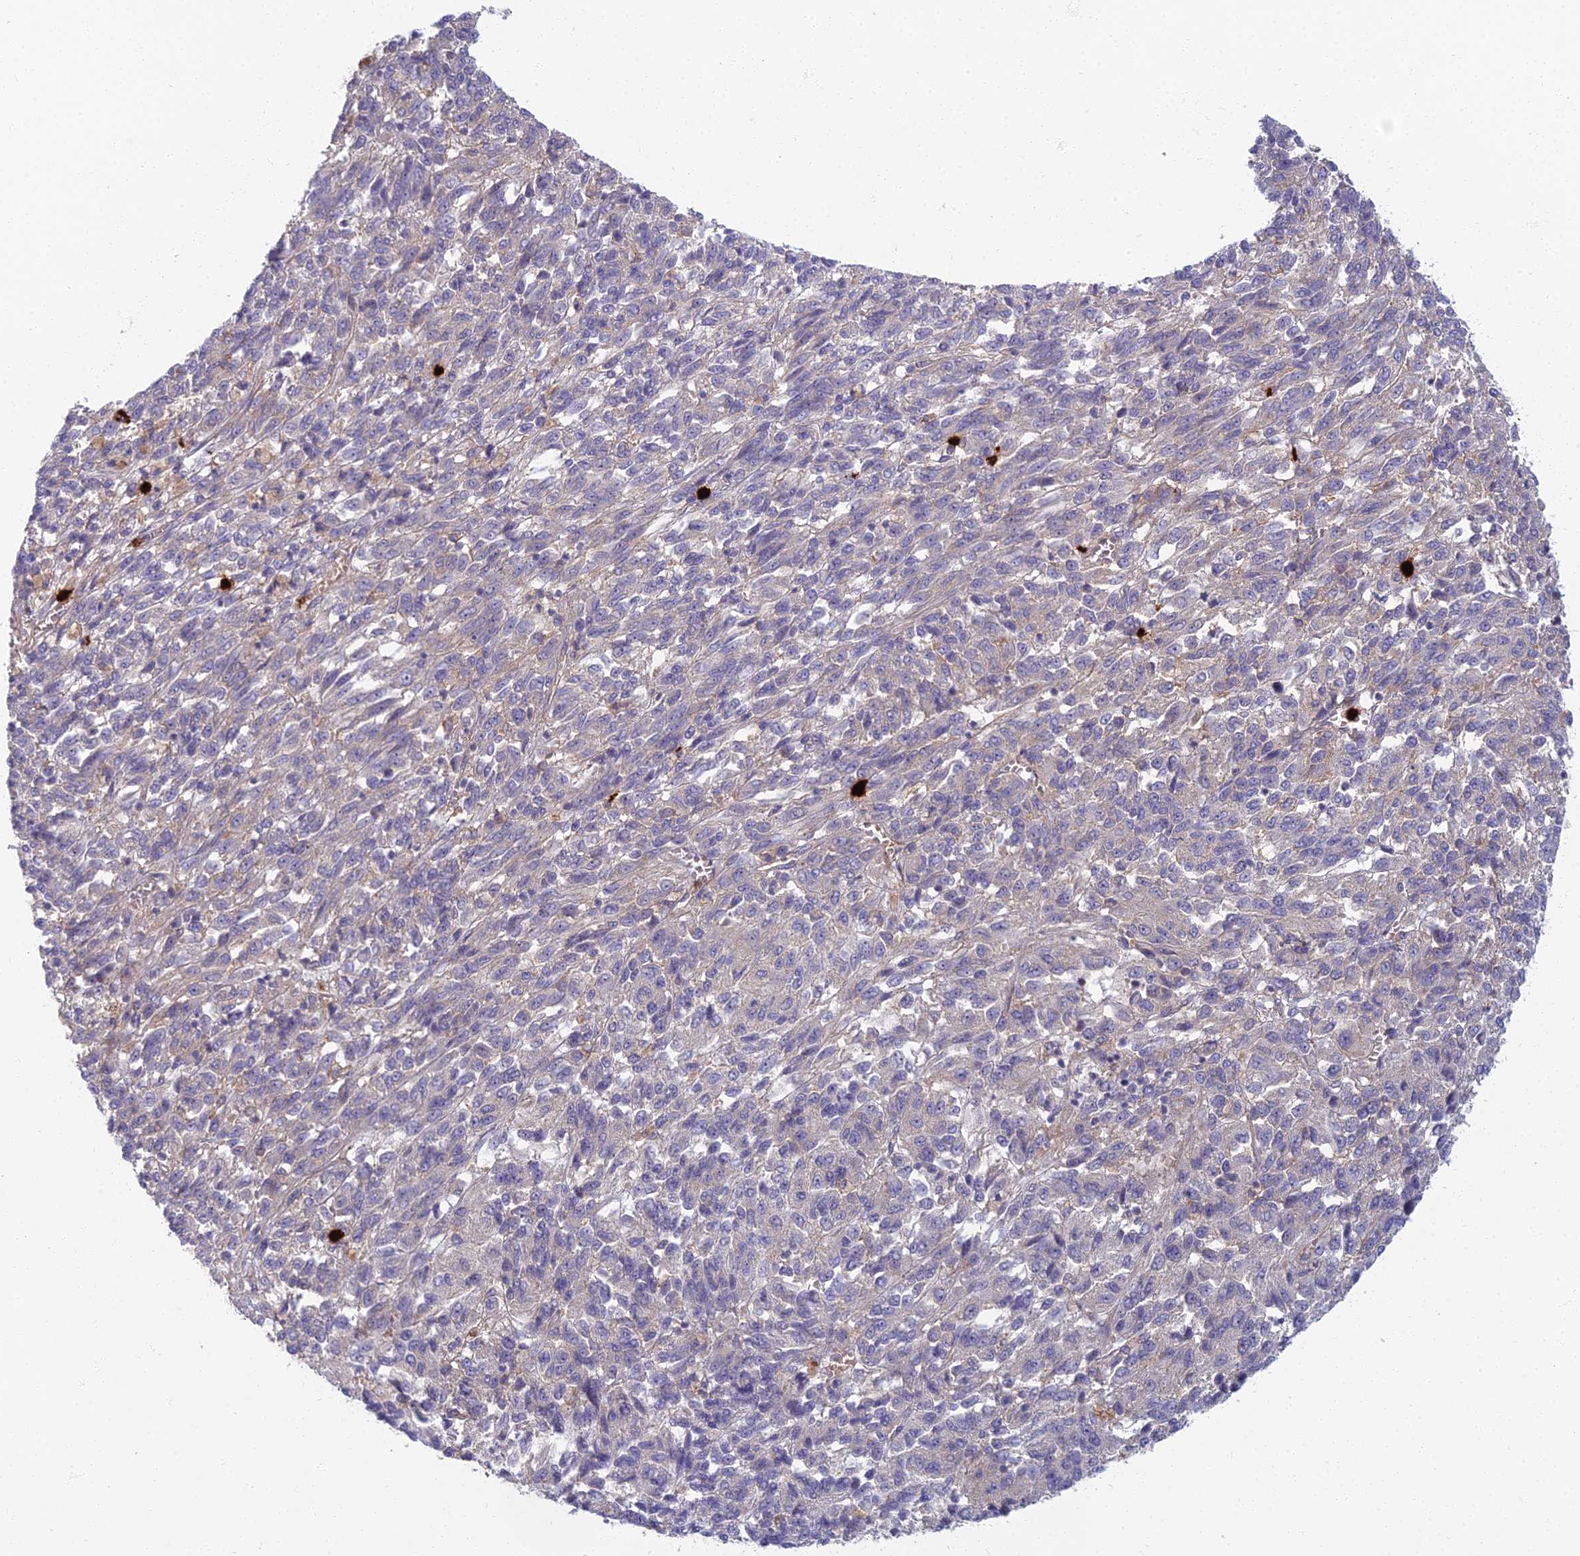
{"staining": {"intensity": "negative", "quantity": "none", "location": "none"}, "tissue": "melanoma", "cell_type": "Tumor cells", "image_type": "cancer", "snomed": [{"axis": "morphology", "description": "Malignant melanoma, Metastatic site"}, {"axis": "topography", "description": "Lung"}], "caption": "This is an immunohistochemistry micrograph of human melanoma. There is no expression in tumor cells.", "gene": "PROX2", "patient": {"sex": "male", "age": 64}}